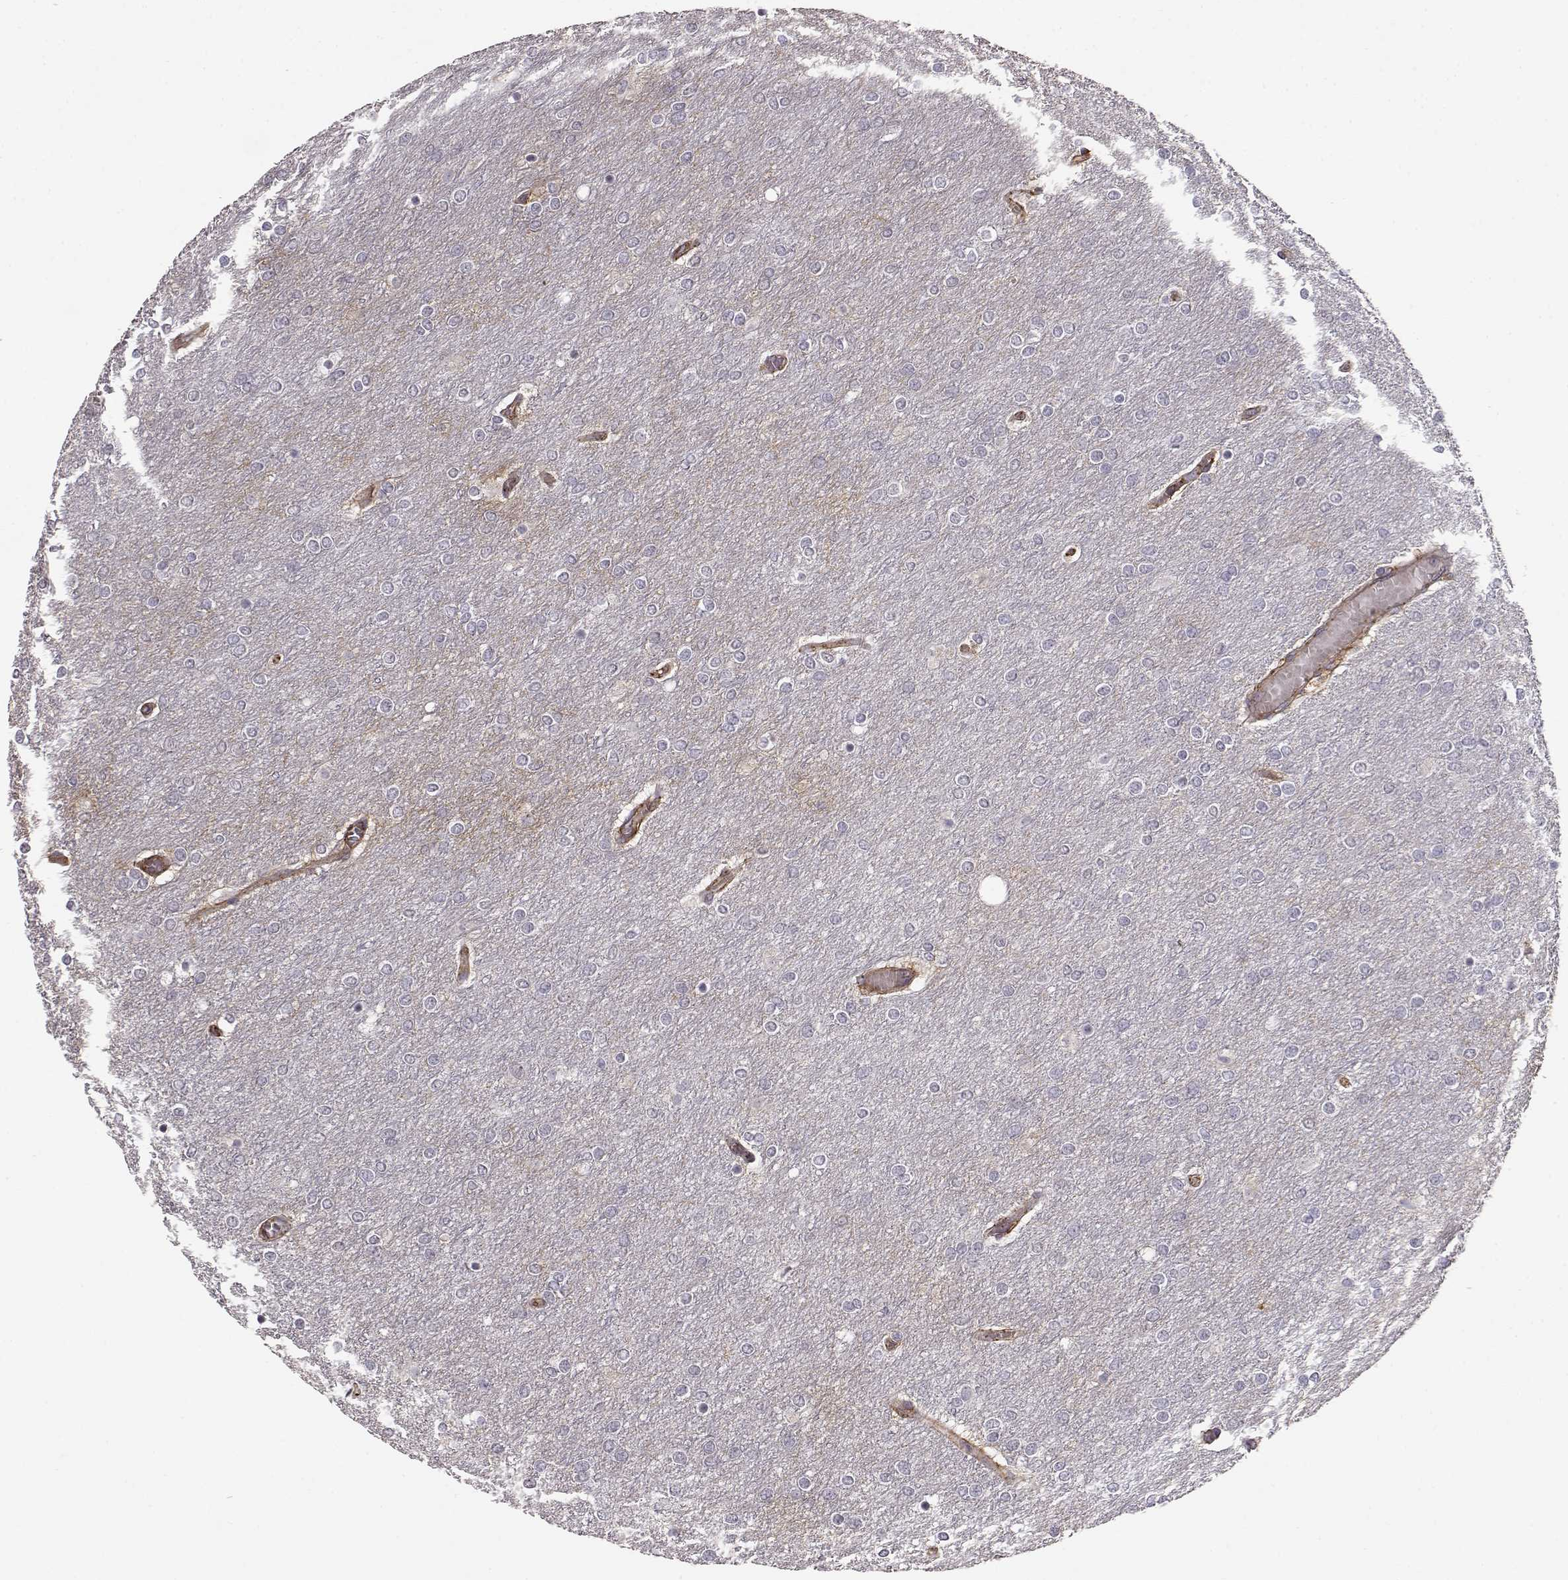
{"staining": {"intensity": "negative", "quantity": "none", "location": "none"}, "tissue": "glioma", "cell_type": "Tumor cells", "image_type": "cancer", "snomed": [{"axis": "morphology", "description": "Glioma, malignant, High grade"}, {"axis": "topography", "description": "Brain"}], "caption": "Tumor cells show no significant expression in glioma.", "gene": "IFITM1", "patient": {"sex": "female", "age": 61}}